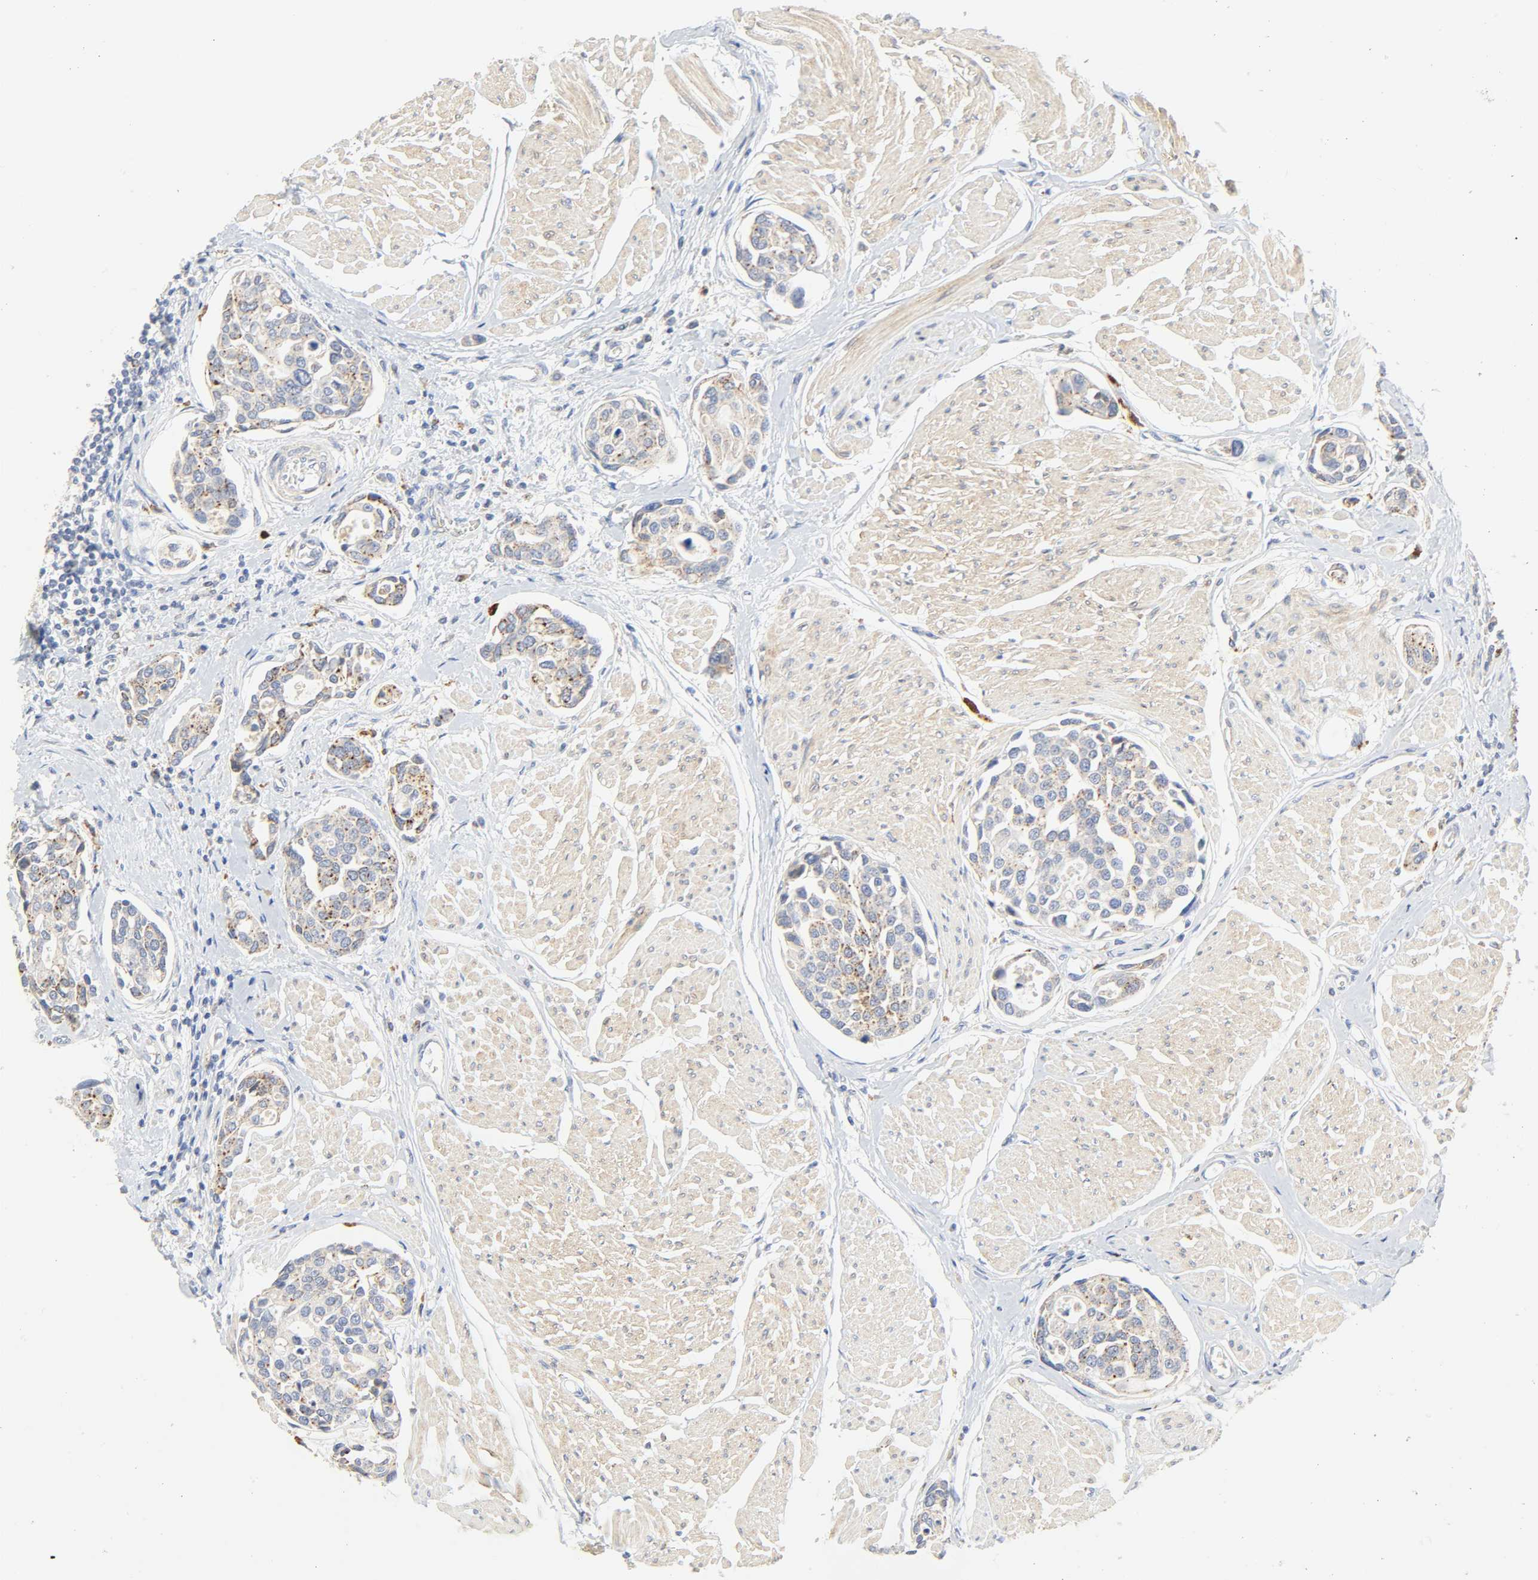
{"staining": {"intensity": "moderate", "quantity": ">75%", "location": "cytoplasmic/membranous"}, "tissue": "urothelial cancer", "cell_type": "Tumor cells", "image_type": "cancer", "snomed": [{"axis": "morphology", "description": "Urothelial carcinoma, High grade"}, {"axis": "topography", "description": "Urinary bladder"}], "caption": "Protein positivity by immunohistochemistry shows moderate cytoplasmic/membranous expression in about >75% of tumor cells in urothelial carcinoma (high-grade).", "gene": "CAMK2A", "patient": {"sex": "male", "age": 78}}